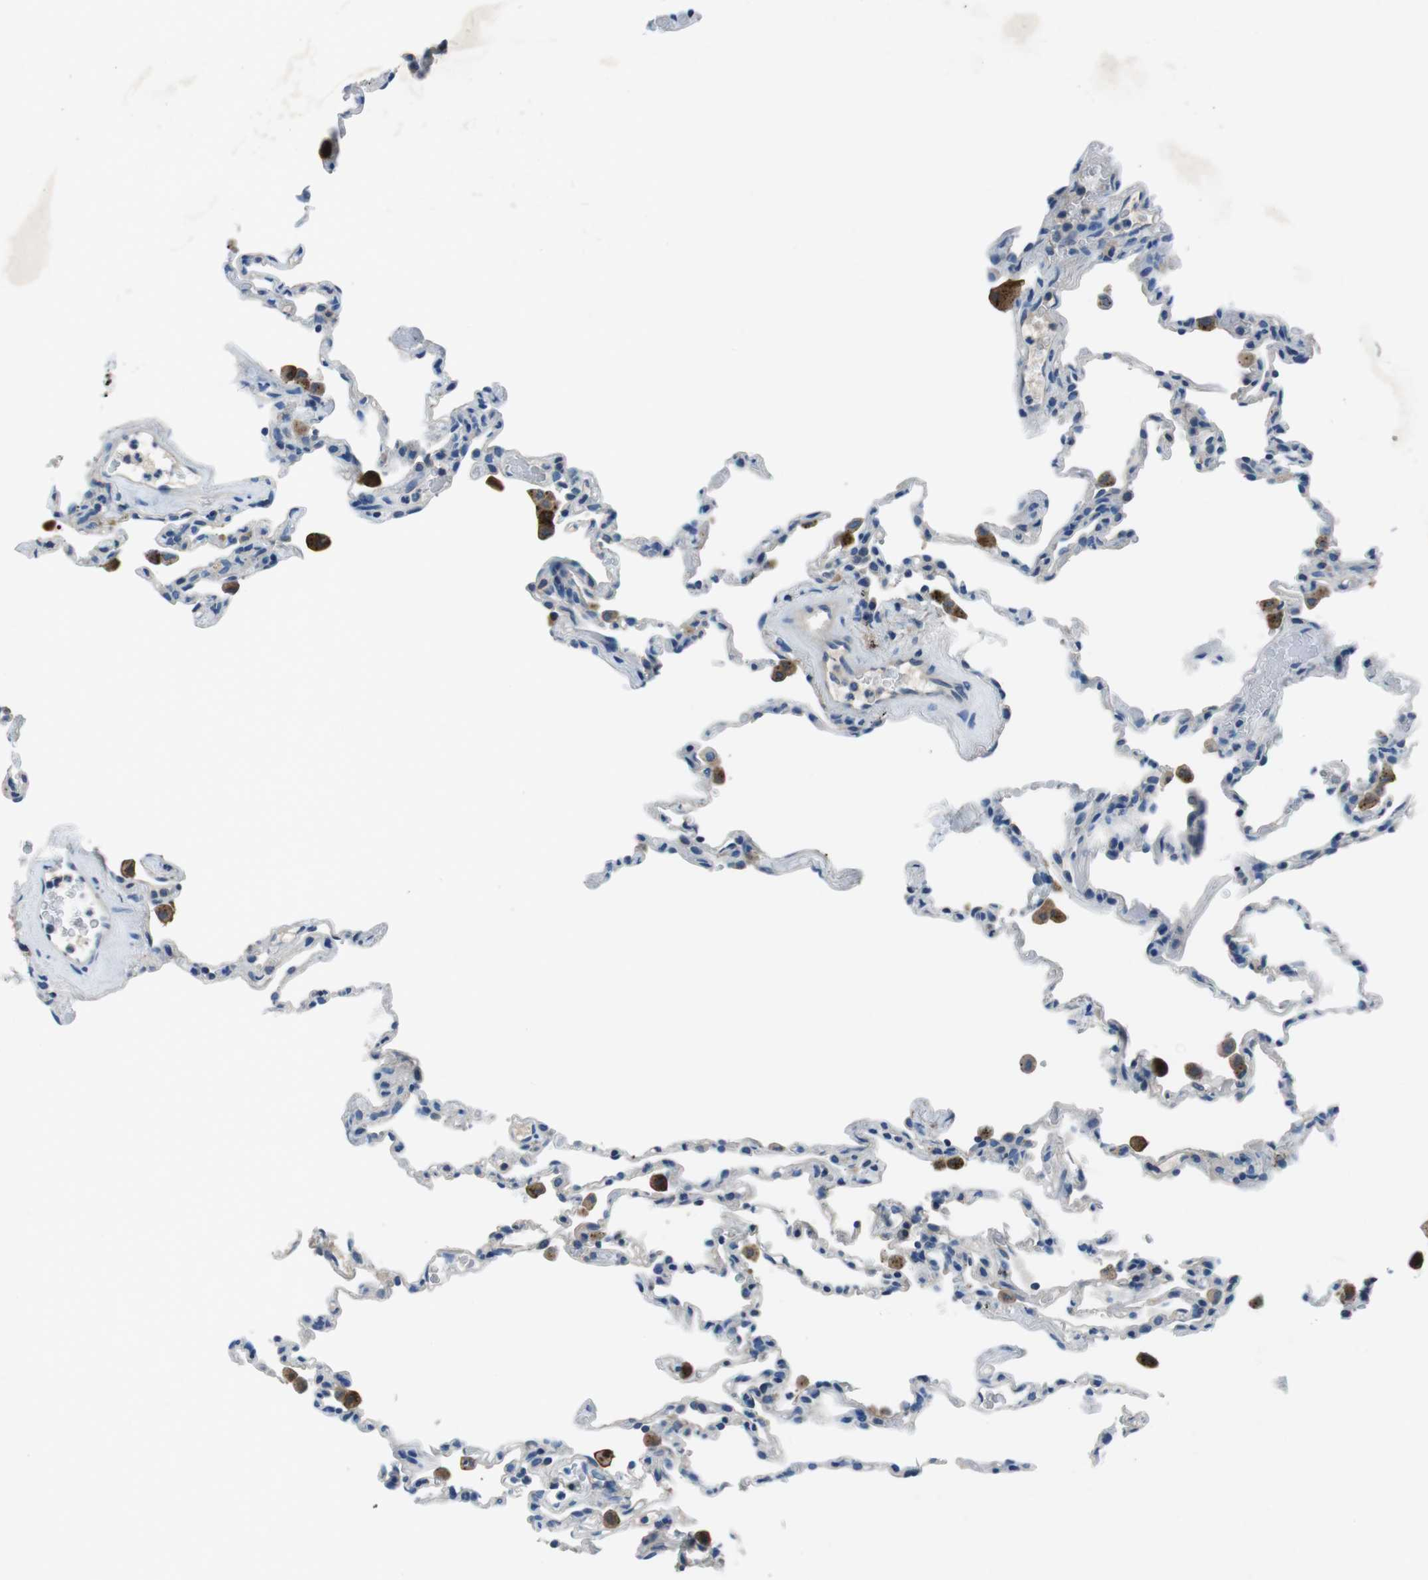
{"staining": {"intensity": "negative", "quantity": "none", "location": "none"}, "tissue": "lung", "cell_type": "Alveolar cells", "image_type": "normal", "snomed": [{"axis": "morphology", "description": "Normal tissue, NOS"}, {"axis": "topography", "description": "Lung"}], "caption": "High power microscopy image of an immunohistochemistry photomicrograph of normal lung, revealing no significant expression in alveolar cells.", "gene": "TULP3", "patient": {"sex": "male", "age": 59}}